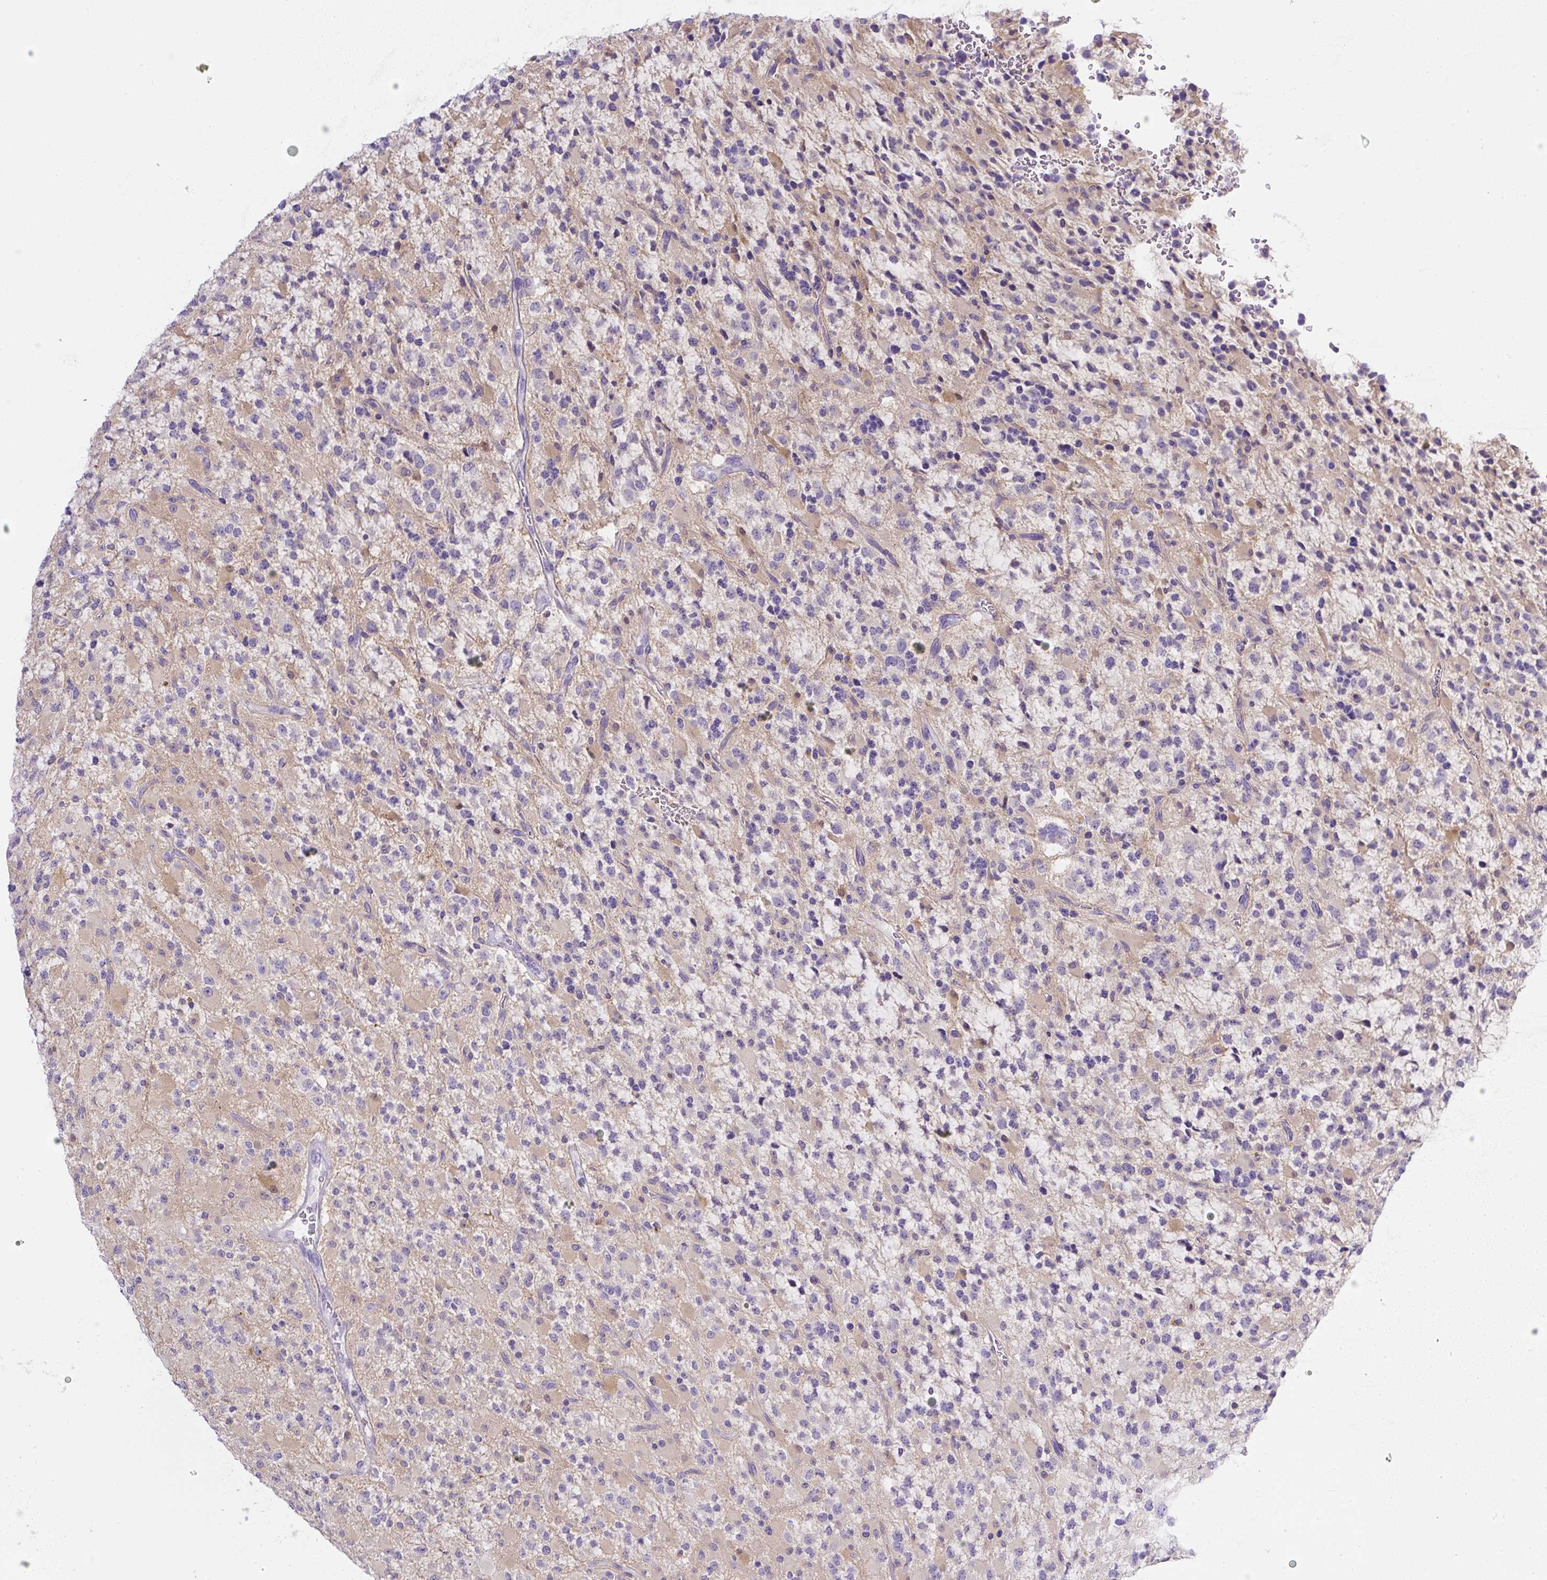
{"staining": {"intensity": "weak", "quantity": "25%-75%", "location": "cytoplasmic/membranous"}, "tissue": "glioma", "cell_type": "Tumor cells", "image_type": "cancer", "snomed": [{"axis": "morphology", "description": "Glioma, malignant, High grade"}, {"axis": "topography", "description": "Brain"}], "caption": "Malignant glioma (high-grade) tissue reveals weak cytoplasmic/membranous staining in about 25%-75% of tumor cells Nuclei are stained in blue.", "gene": "PIP5KL1", "patient": {"sex": "male", "age": 34}}